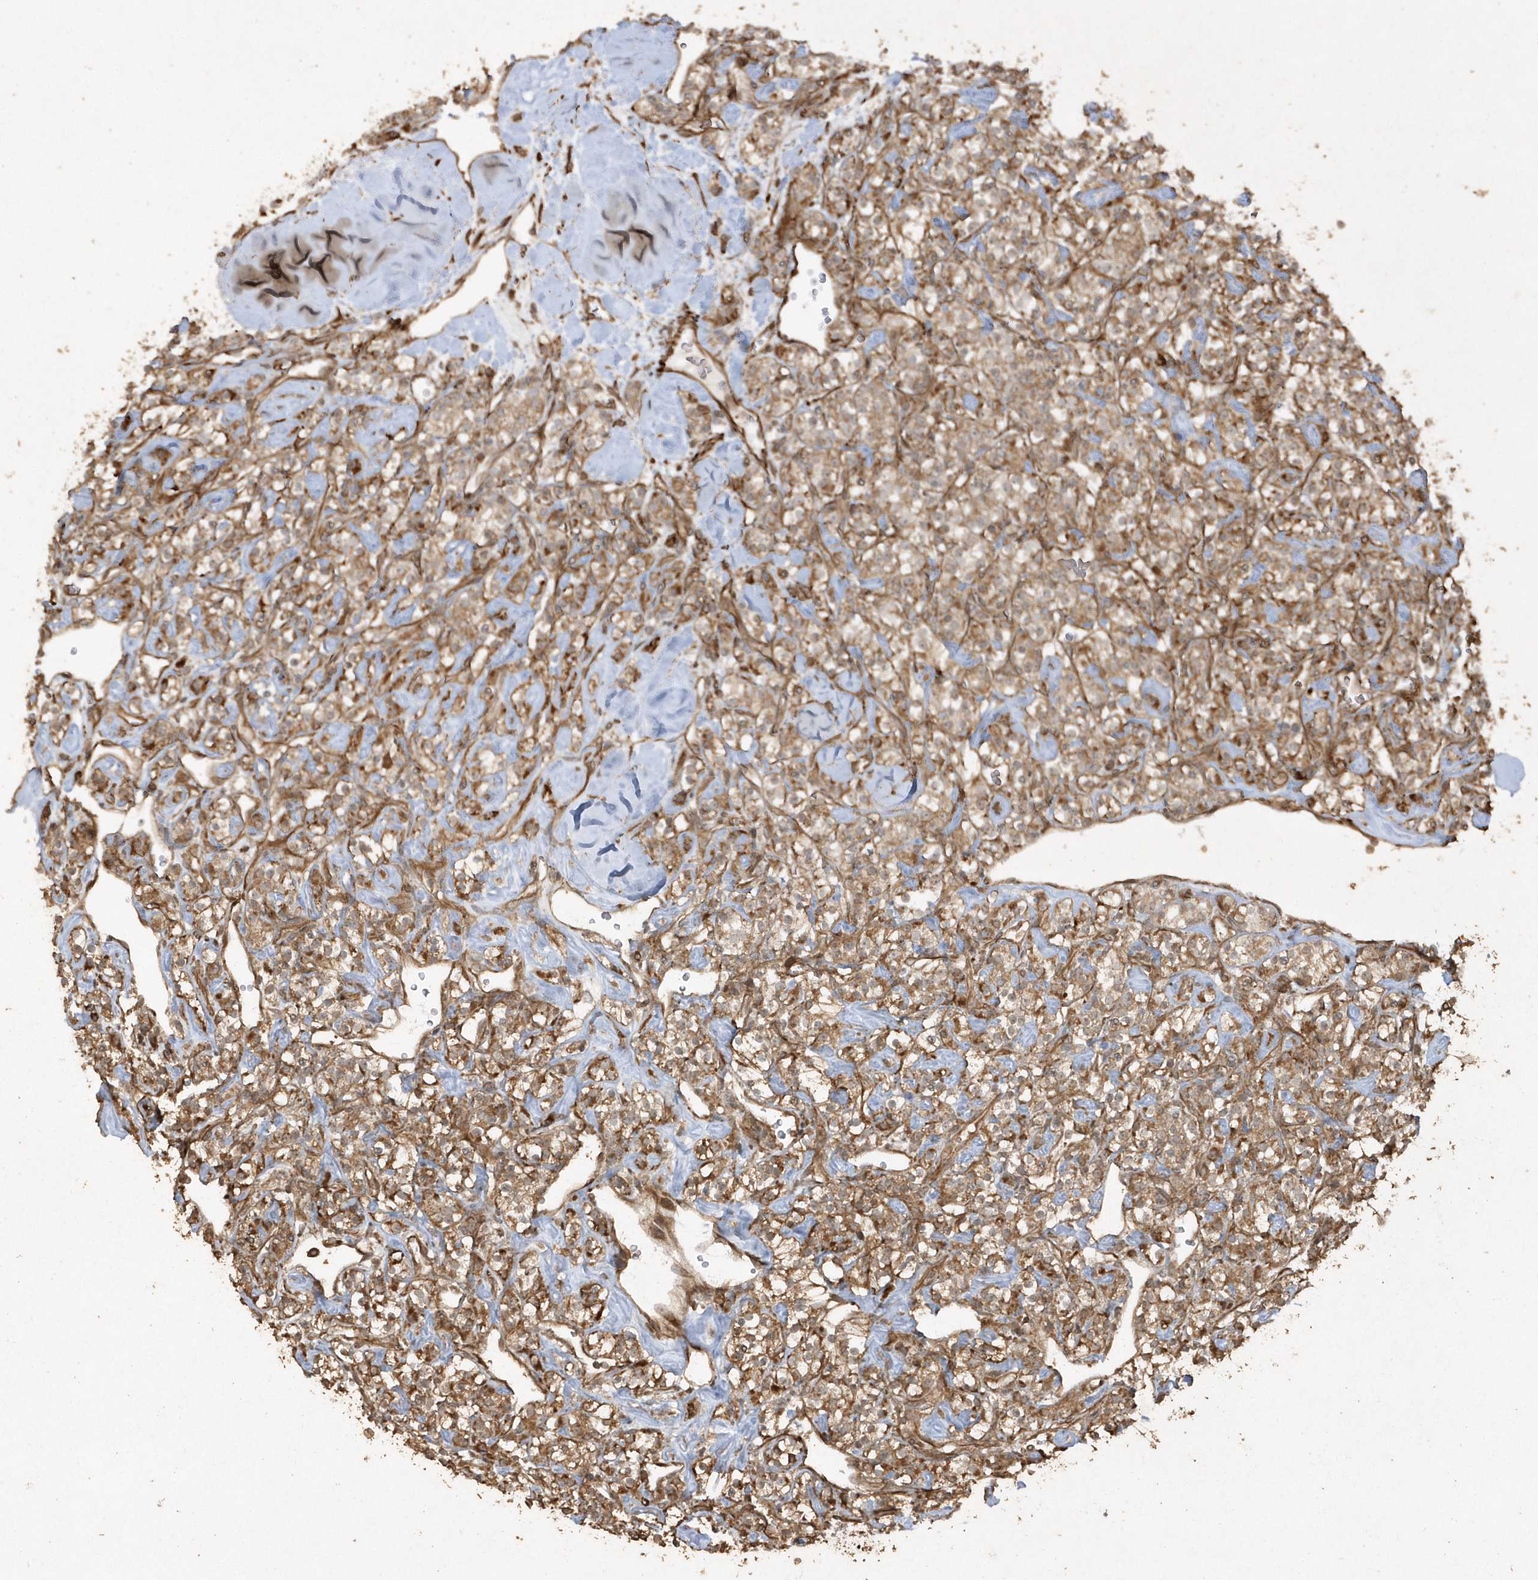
{"staining": {"intensity": "moderate", "quantity": ">75%", "location": "cytoplasmic/membranous"}, "tissue": "renal cancer", "cell_type": "Tumor cells", "image_type": "cancer", "snomed": [{"axis": "morphology", "description": "Adenocarcinoma, NOS"}, {"axis": "topography", "description": "Kidney"}], "caption": "Moderate cytoplasmic/membranous positivity is present in about >75% of tumor cells in renal cancer.", "gene": "AVPI1", "patient": {"sex": "male", "age": 77}}